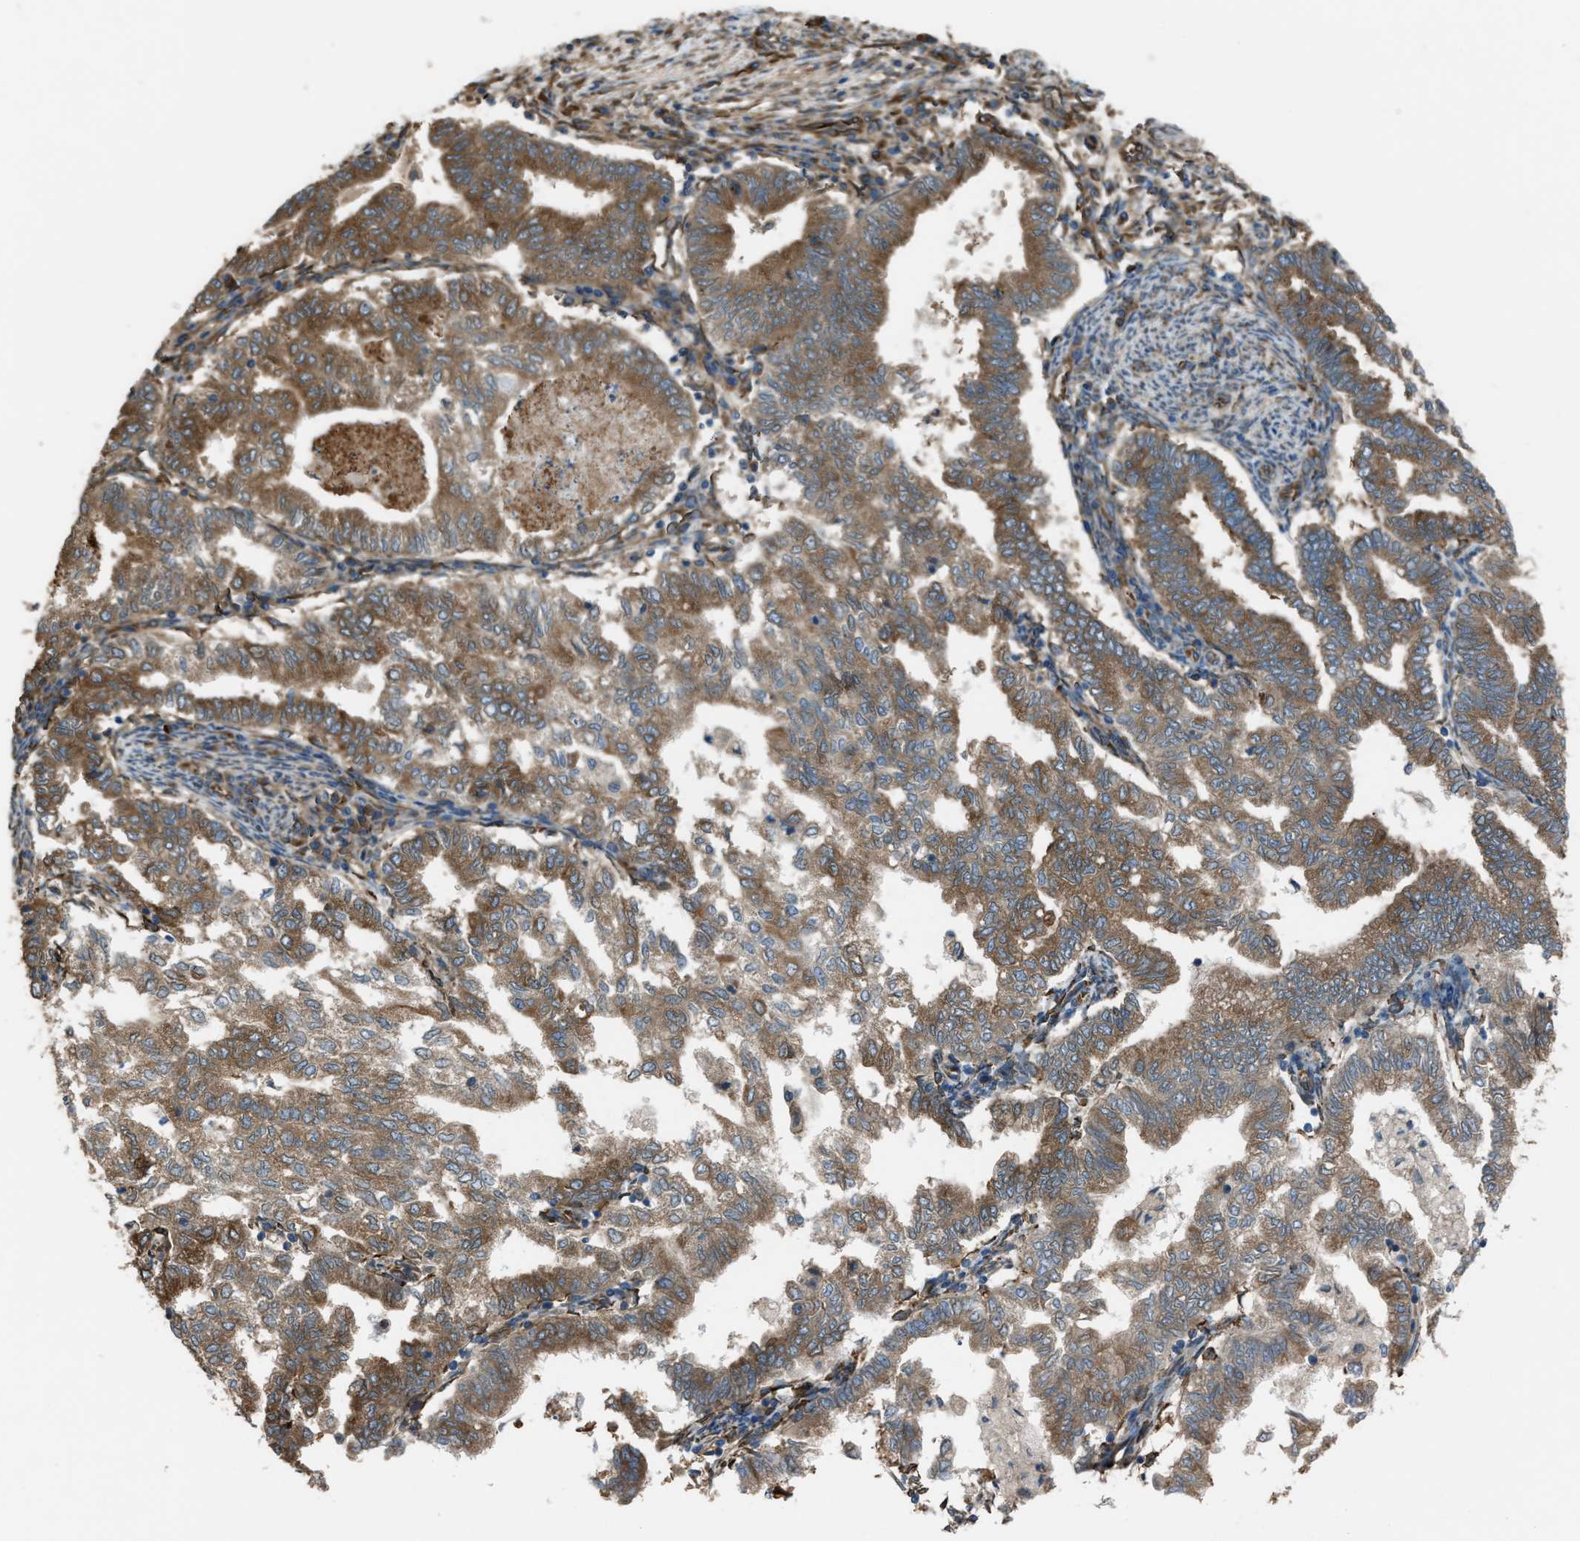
{"staining": {"intensity": "moderate", "quantity": ">75%", "location": "cytoplasmic/membranous"}, "tissue": "endometrial cancer", "cell_type": "Tumor cells", "image_type": "cancer", "snomed": [{"axis": "morphology", "description": "Polyp, NOS"}, {"axis": "morphology", "description": "Adenocarcinoma, NOS"}, {"axis": "morphology", "description": "Adenoma, NOS"}, {"axis": "topography", "description": "Endometrium"}], "caption": "About >75% of tumor cells in human endometrial cancer (adenocarcinoma) reveal moderate cytoplasmic/membranous protein positivity as visualized by brown immunohistochemical staining.", "gene": "TRPC1", "patient": {"sex": "female", "age": 79}}